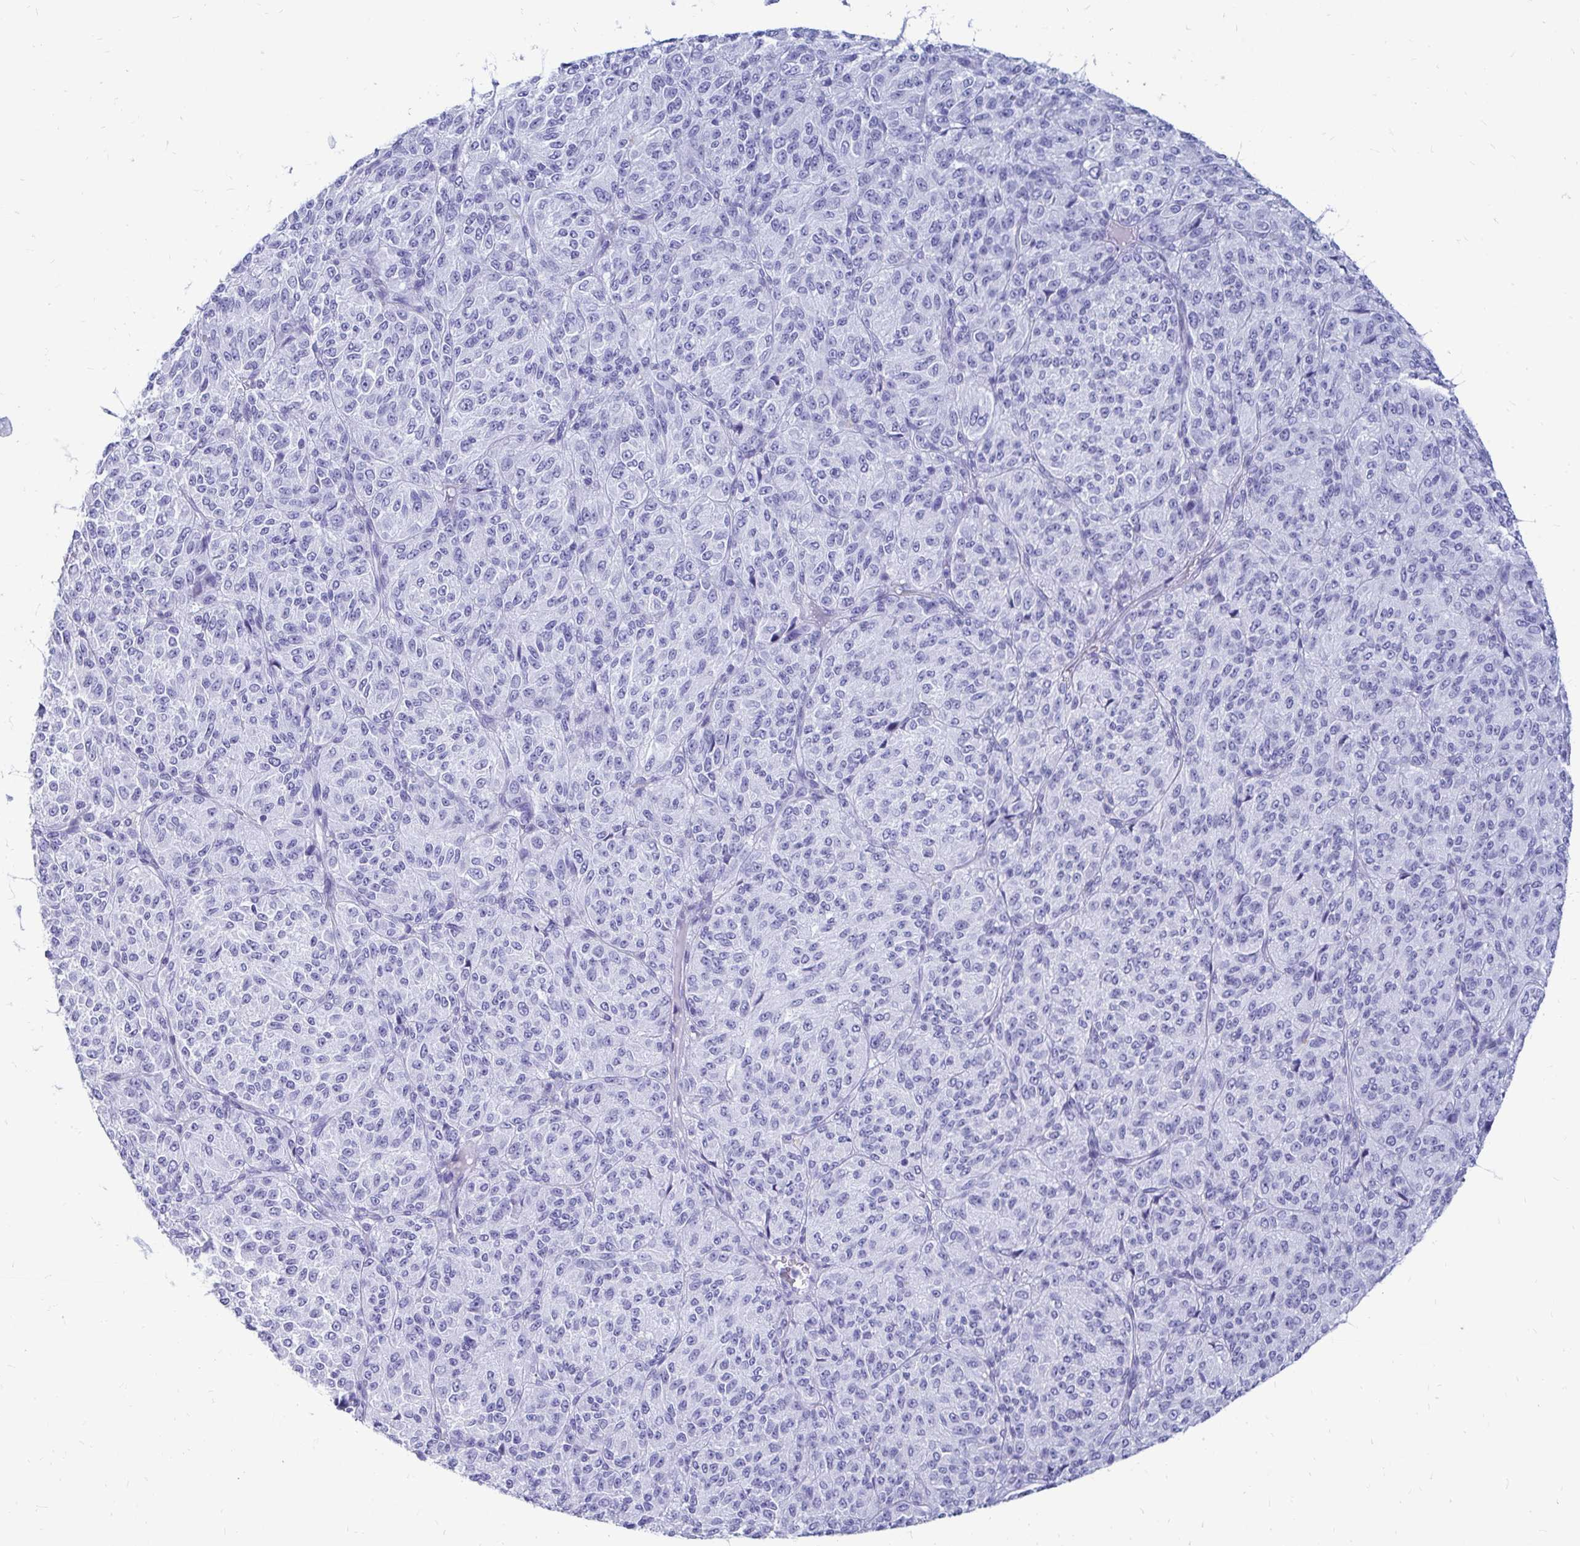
{"staining": {"intensity": "negative", "quantity": "none", "location": "none"}, "tissue": "melanoma", "cell_type": "Tumor cells", "image_type": "cancer", "snomed": [{"axis": "morphology", "description": "Malignant melanoma, Metastatic site"}, {"axis": "topography", "description": "Brain"}], "caption": "Immunohistochemistry (IHC) micrograph of neoplastic tissue: malignant melanoma (metastatic site) stained with DAB (3,3'-diaminobenzidine) reveals no significant protein staining in tumor cells. The staining is performed using DAB (3,3'-diaminobenzidine) brown chromogen with nuclei counter-stained in using hematoxylin.", "gene": "OR10R2", "patient": {"sex": "female", "age": 56}}